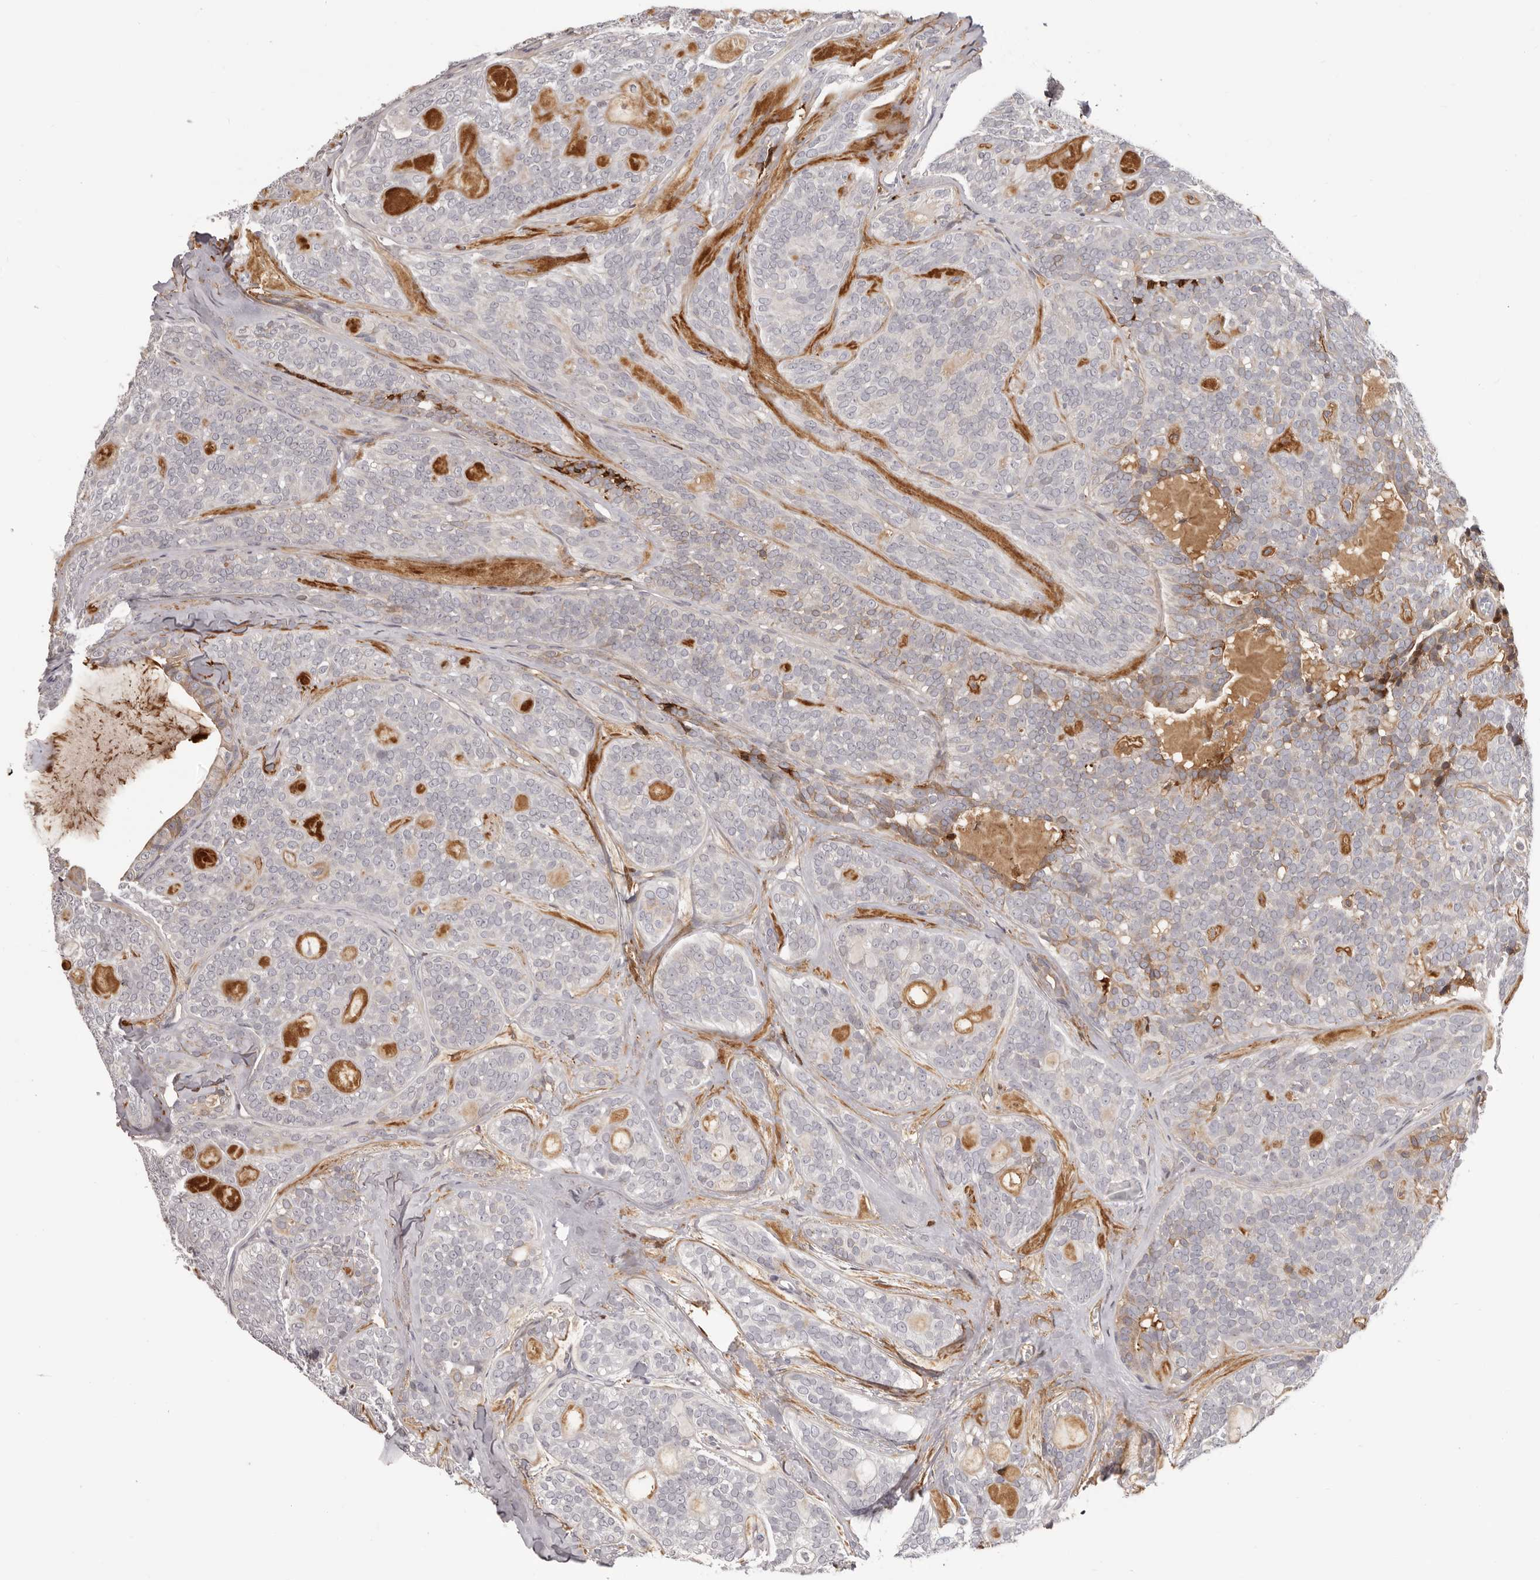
{"staining": {"intensity": "negative", "quantity": "none", "location": "none"}, "tissue": "head and neck cancer", "cell_type": "Tumor cells", "image_type": "cancer", "snomed": [{"axis": "morphology", "description": "Adenocarcinoma, NOS"}, {"axis": "topography", "description": "Head-Neck"}], "caption": "Immunohistochemistry of human head and neck adenocarcinoma demonstrates no positivity in tumor cells.", "gene": "OTUD3", "patient": {"sex": "male", "age": 66}}